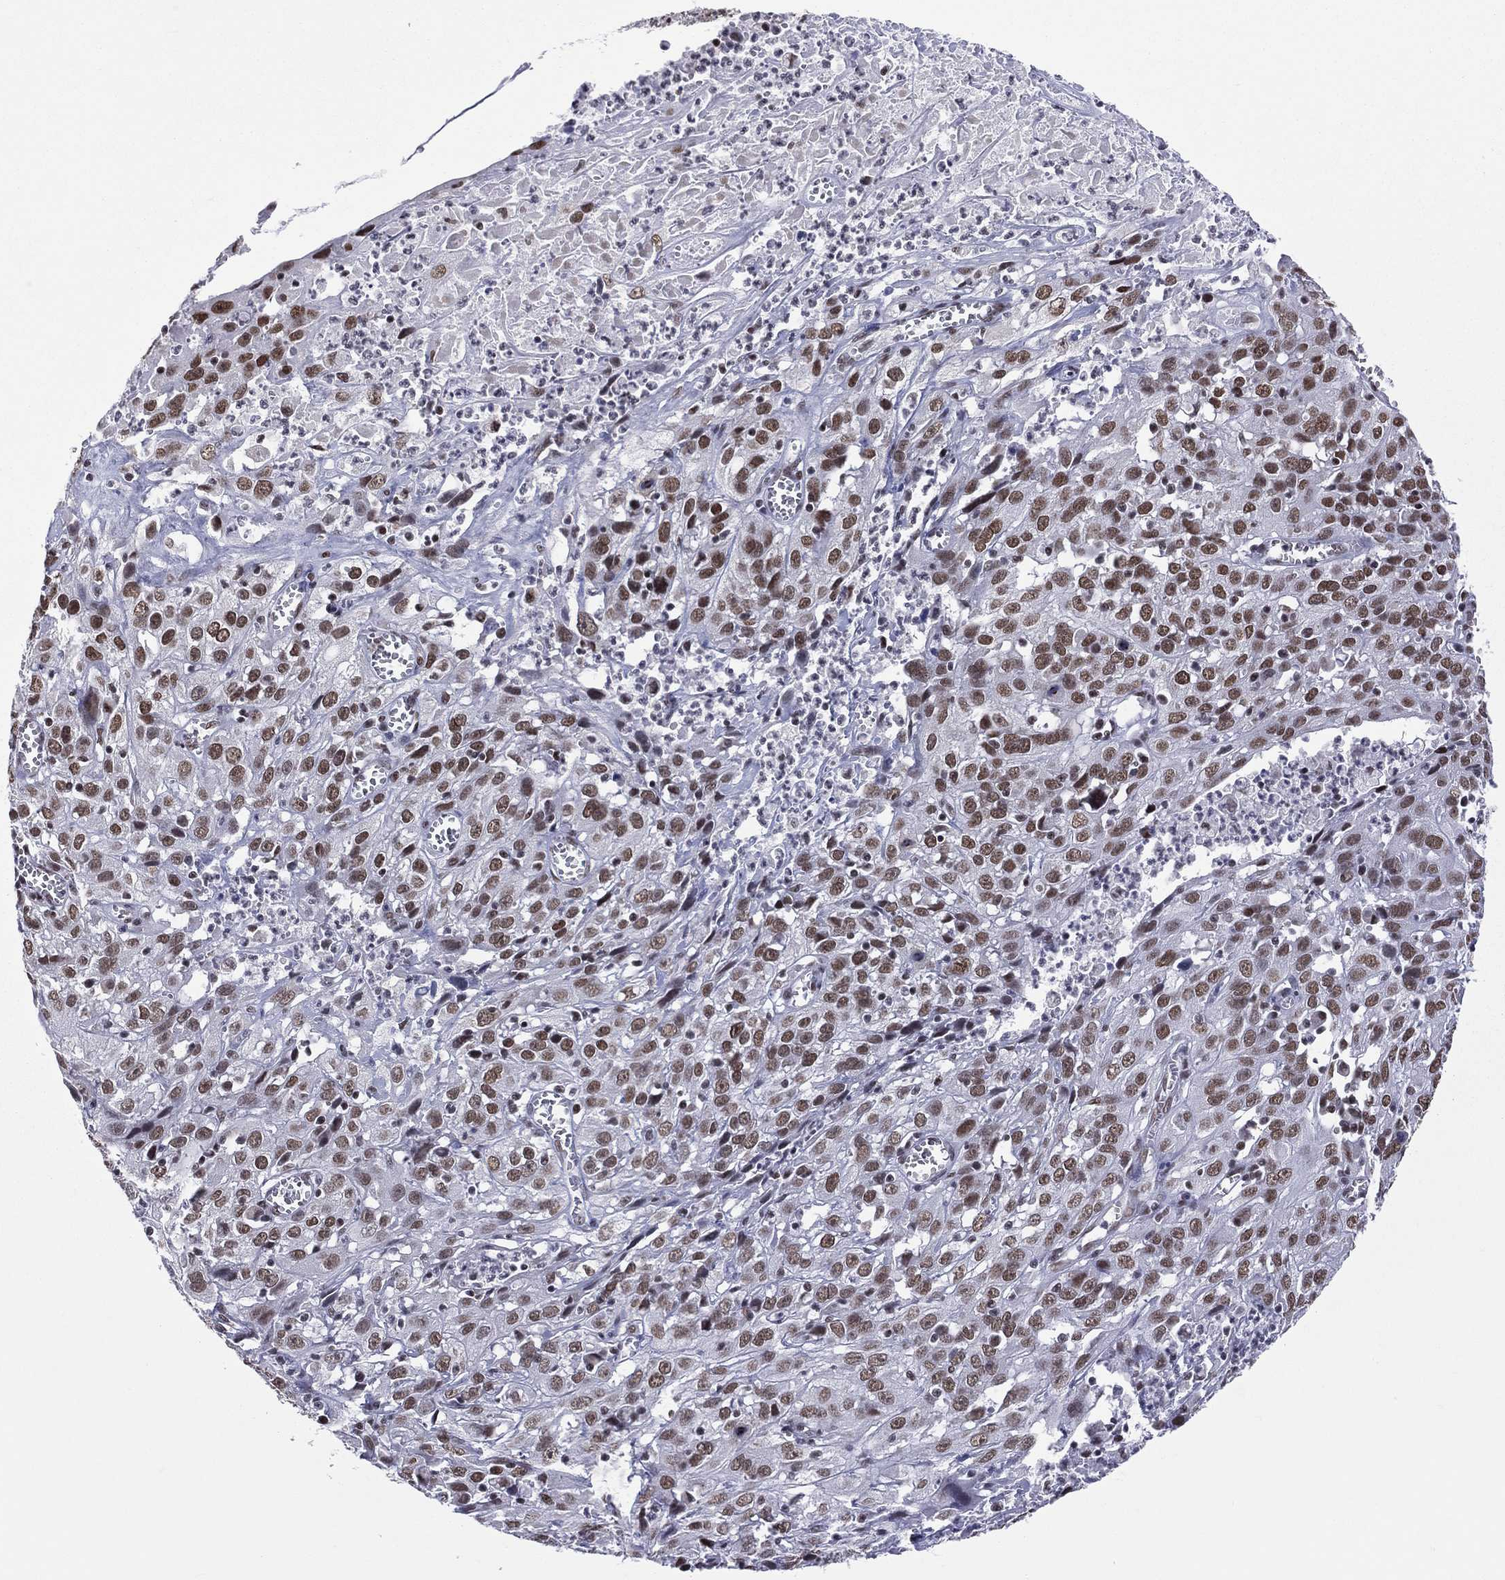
{"staining": {"intensity": "moderate", "quantity": ">75%", "location": "nuclear"}, "tissue": "cervical cancer", "cell_type": "Tumor cells", "image_type": "cancer", "snomed": [{"axis": "morphology", "description": "Squamous cell carcinoma, NOS"}, {"axis": "topography", "description": "Cervix"}], "caption": "IHC image of neoplastic tissue: human squamous cell carcinoma (cervical) stained using IHC reveals medium levels of moderate protein expression localized specifically in the nuclear of tumor cells, appearing as a nuclear brown color.", "gene": "ZNF7", "patient": {"sex": "female", "age": 32}}